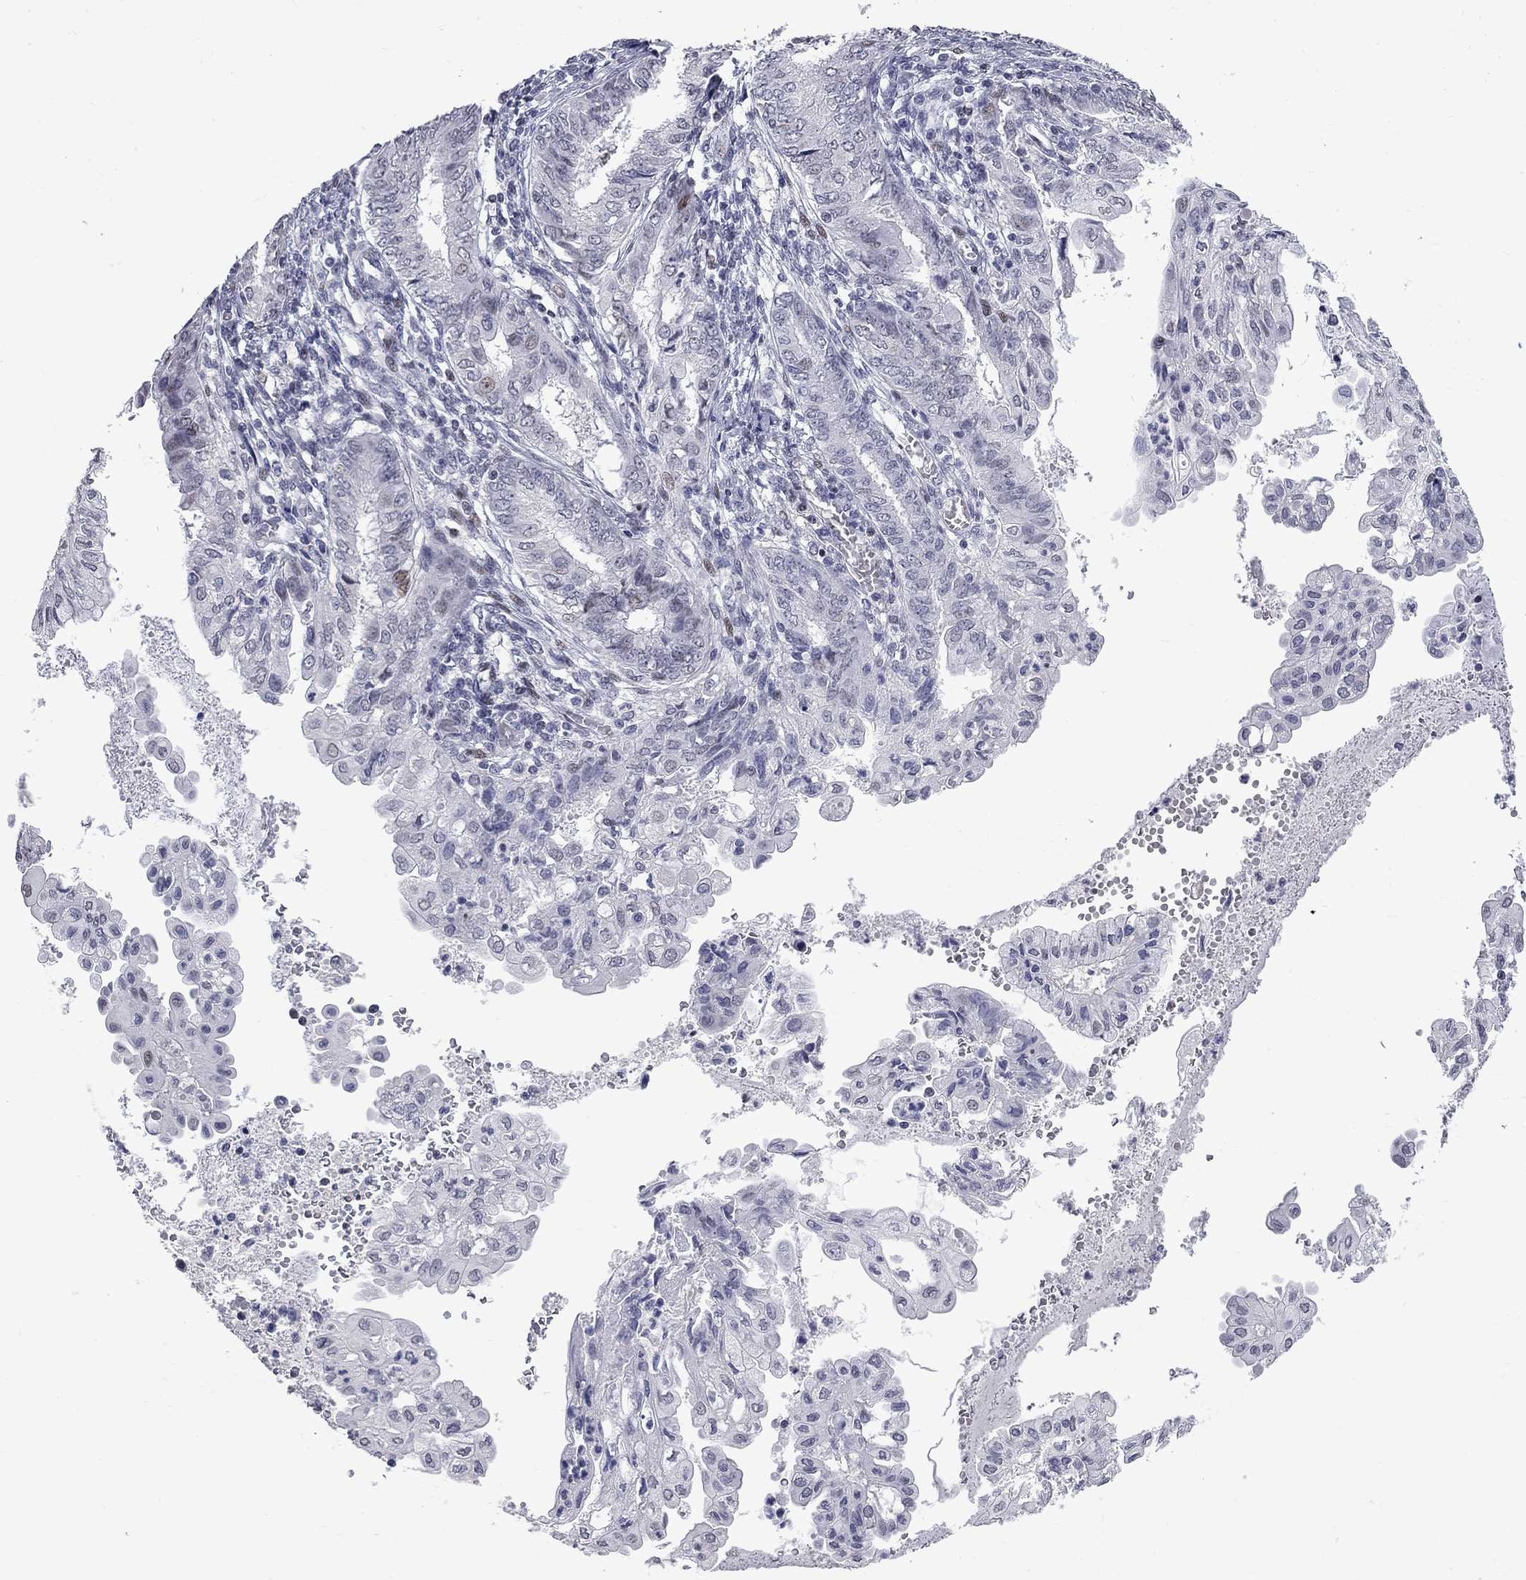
{"staining": {"intensity": "weak", "quantity": "<25%", "location": "nuclear"}, "tissue": "endometrial cancer", "cell_type": "Tumor cells", "image_type": "cancer", "snomed": [{"axis": "morphology", "description": "Adenocarcinoma, NOS"}, {"axis": "topography", "description": "Endometrium"}], "caption": "The immunohistochemistry micrograph has no significant staining in tumor cells of endometrial cancer tissue.", "gene": "ZNF154", "patient": {"sex": "female", "age": 68}}